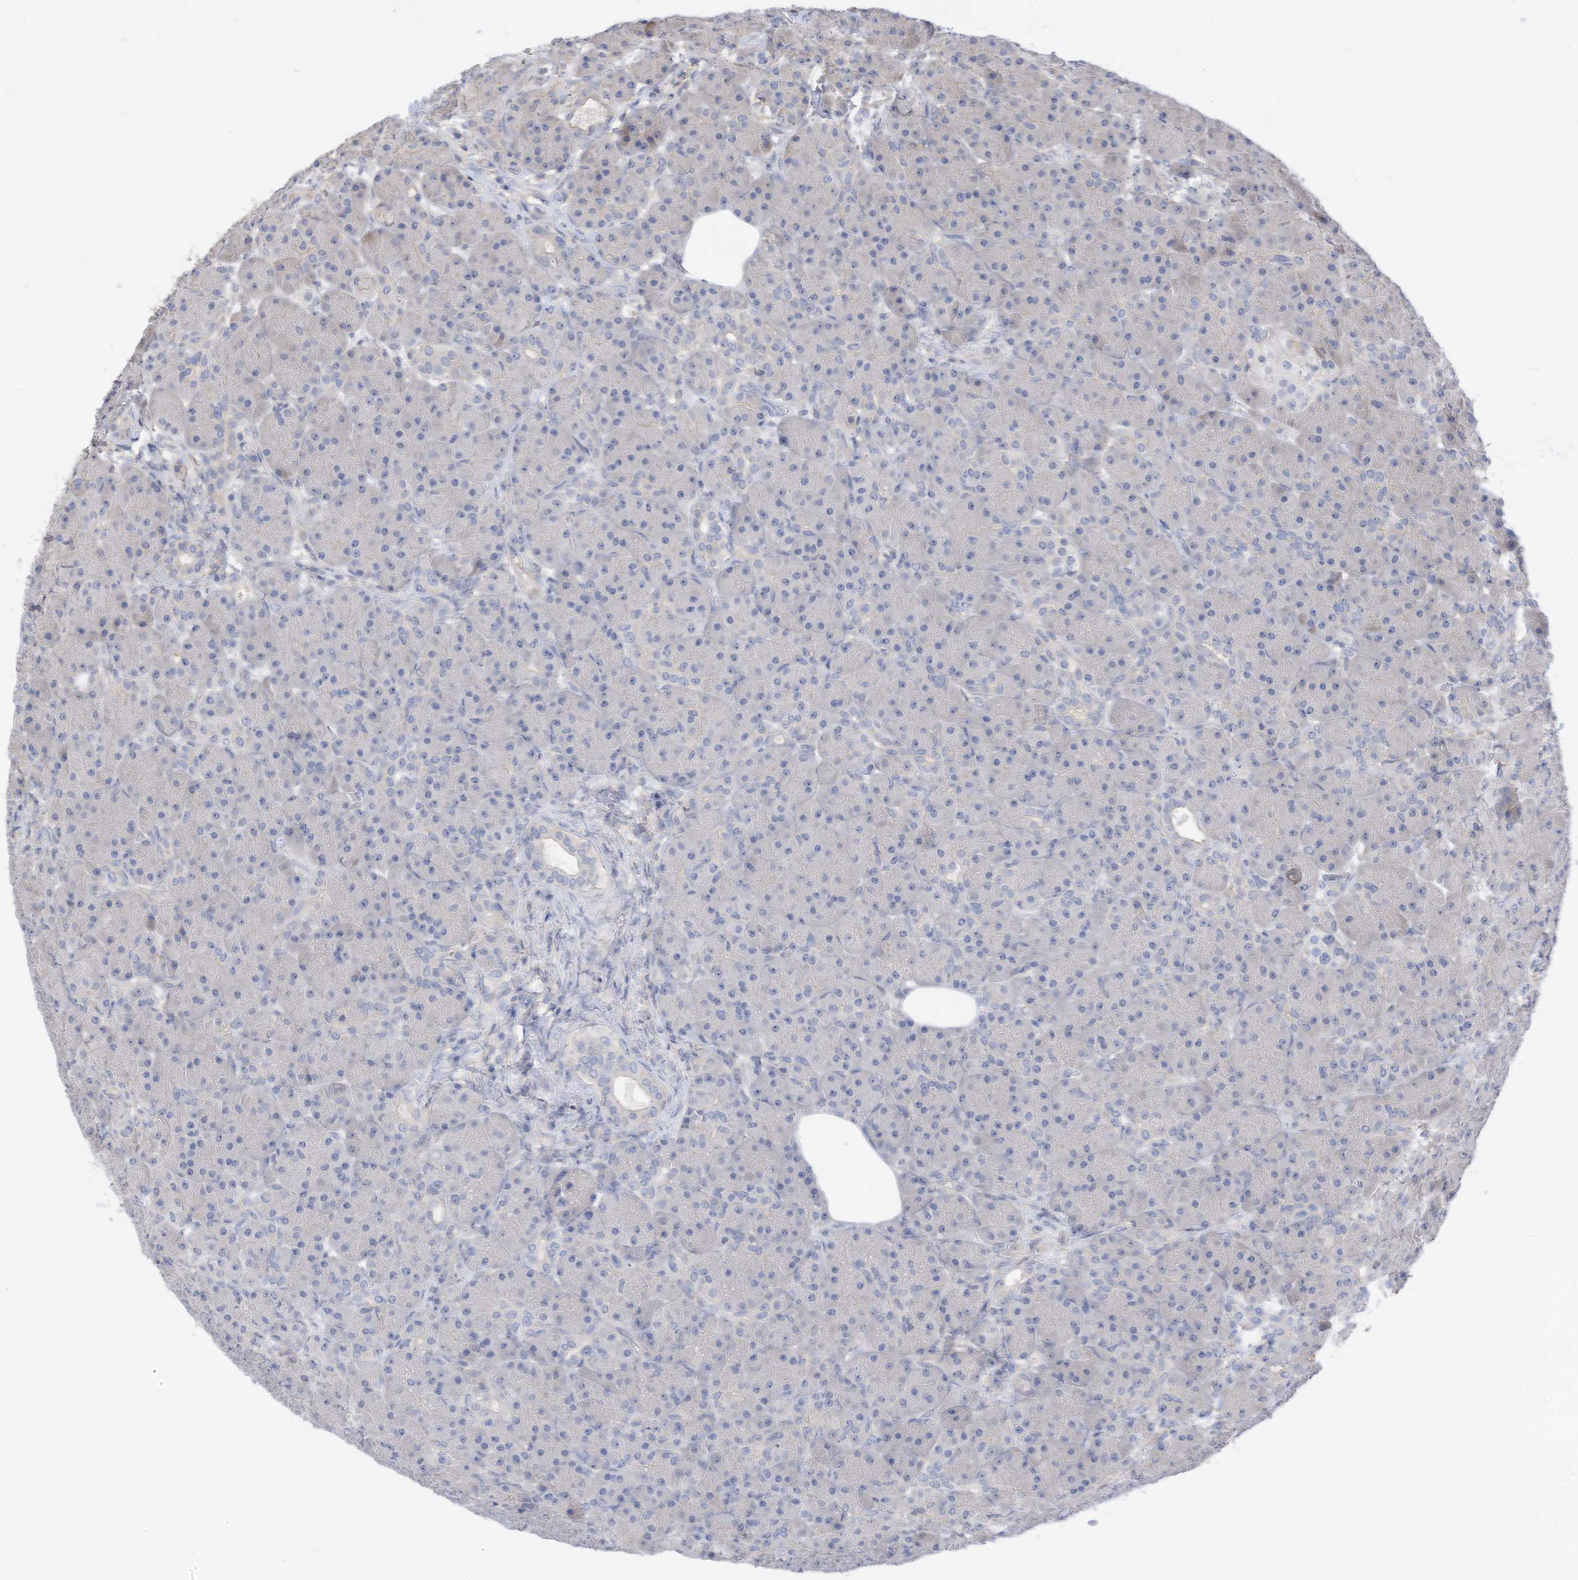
{"staining": {"intensity": "negative", "quantity": "none", "location": "none"}, "tissue": "pancreas", "cell_type": "Exocrine glandular cells", "image_type": "normal", "snomed": [{"axis": "morphology", "description": "Normal tissue, NOS"}, {"axis": "topography", "description": "Pancreas"}], "caption": "Exocrine glandular cells are negative for protein expression in unremarkable human pancreas. Nuclei are stained in blue.", "gene": "SLFN14", "patient": {"sex": "male", "age": 63}}